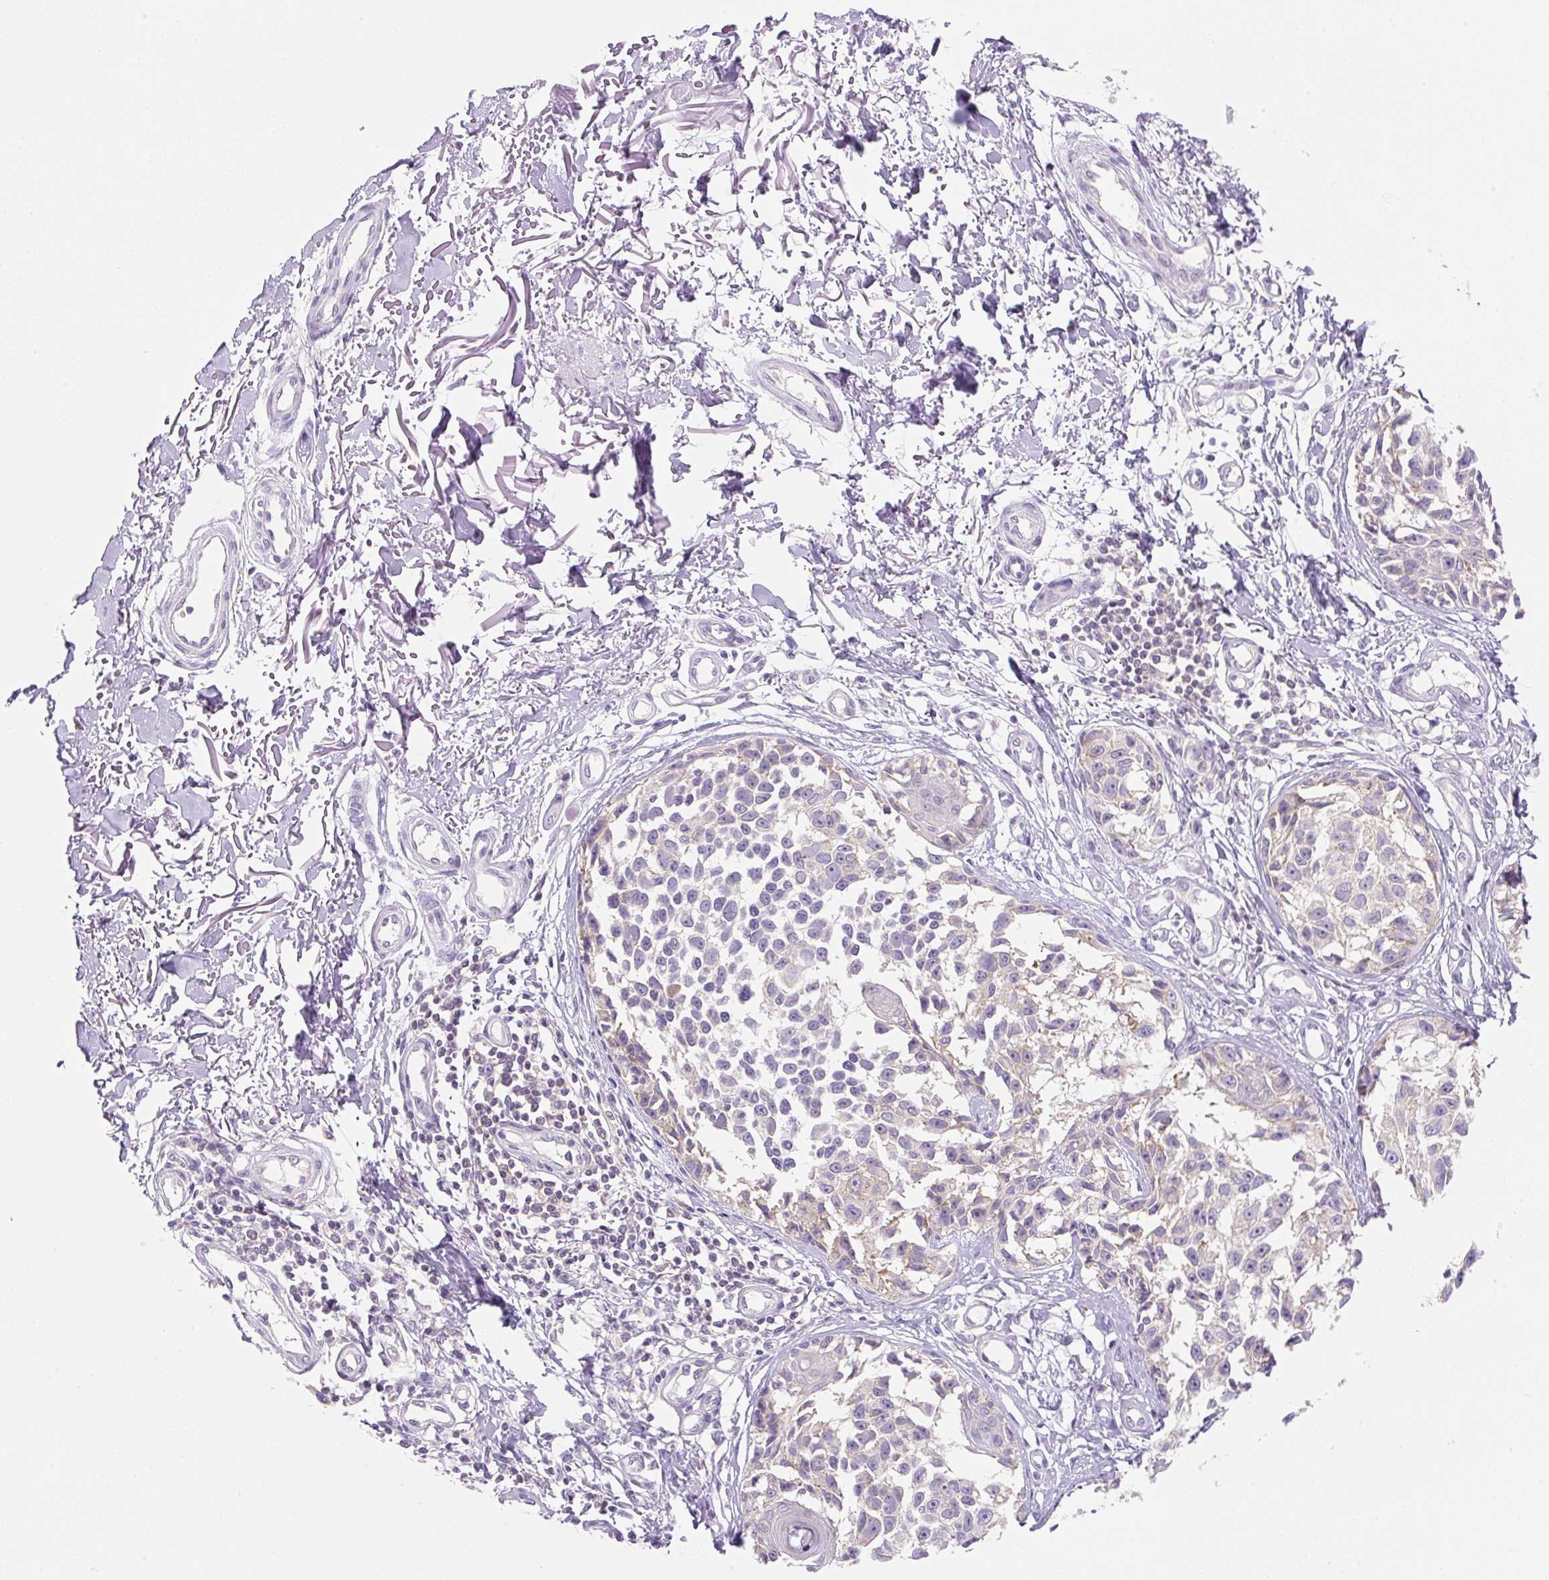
{"staining": {"intensity": "negative", "quantity": "none", "location": "none"}, "tissue": "melanoma", "cell_type": "Tumor cells", "image_type": "cancer", "snomed": [{"axis": "morphology", "description": "Malignant melanoma, NOS"}, {"axis": "topography", "description": "Skin"}], "caption": "An immunohistochemistry (IHC) image of malignant melanoma is shown. There is no staining in tumor cells of malignant melanoma.", "gene": "RPL18A", "patient": {"sex": "male", "age": 73}}